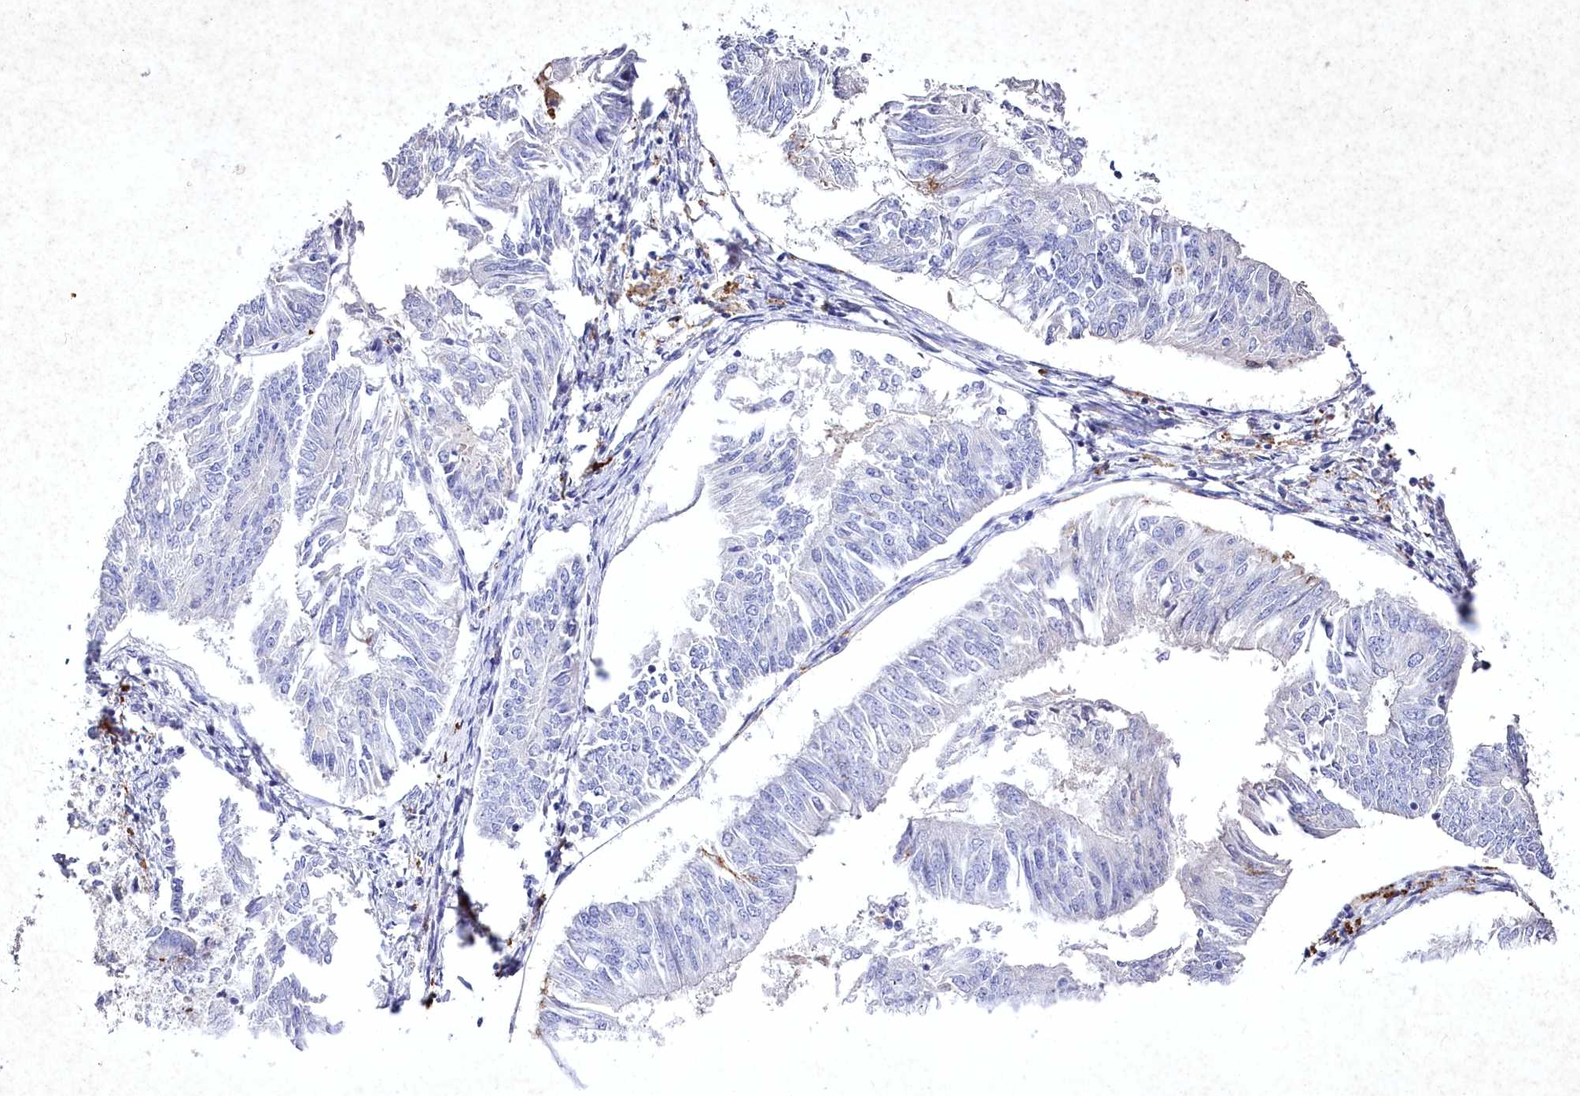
{"staining": {"intensity": "negative", "quantity": "none", "location": "none"}, "tissue": "endometrial cancer", "cell_type": "Tumor cells", "image_type": "cancer", "snomed": [{"axis": "morphology", "description": "Adenocarcinoma, NOS"}, {"axis": "topography", "description": "Endometrium"}], "caption": "Photomicrograph shows no significant protein positivity in tumor cells of endometrial cancer. Nuclei are stained in blue.", "gene": "CLEC4M", "patient": {"sex": "female", "age": 58}}